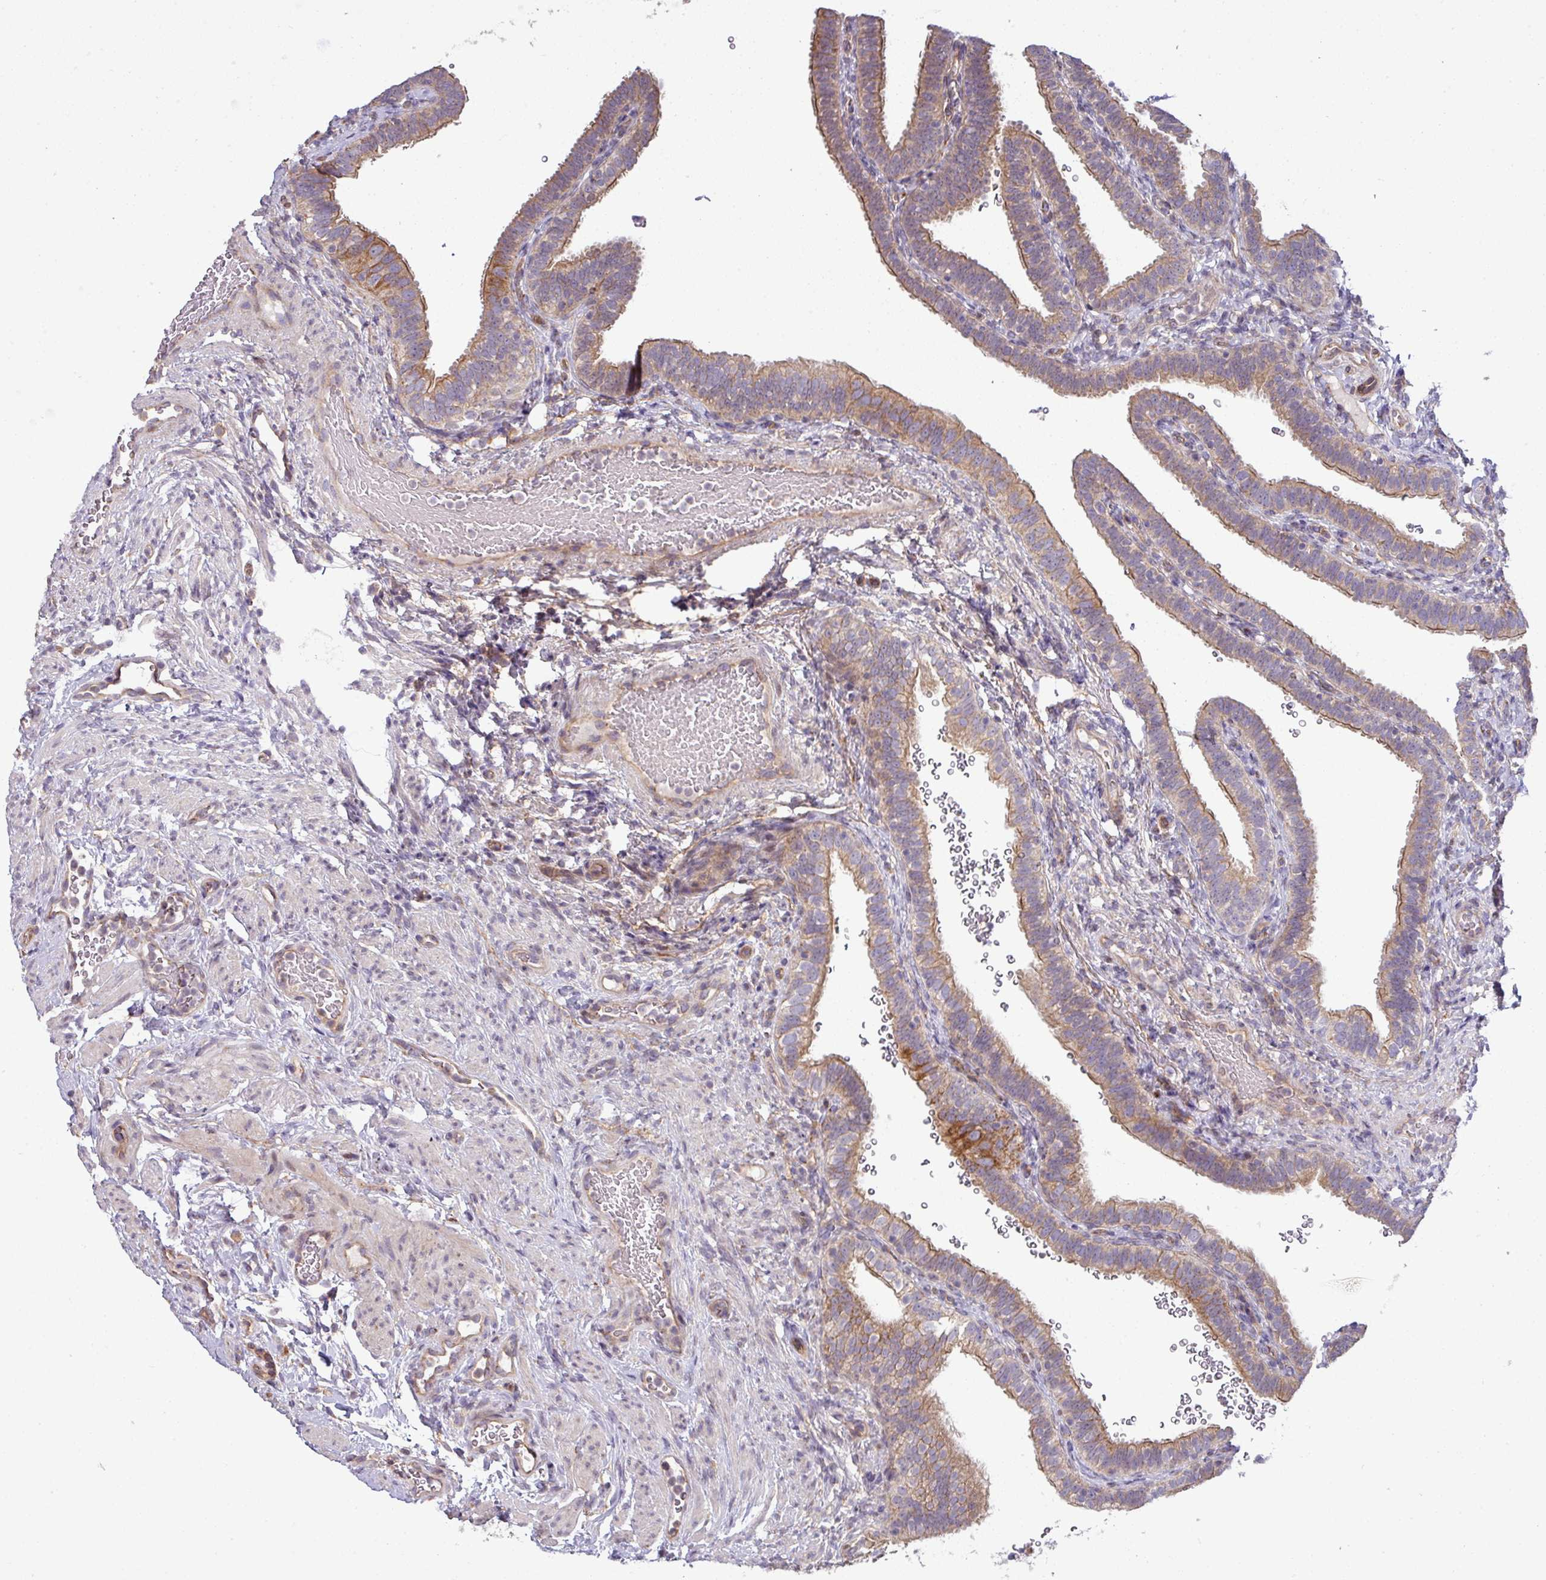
{"staining": {"intensity": "moderate", "quantity": "25%-75%", "location": "cytoplasmic/membranous"}, "tissue": "fallopian tube", "cell_type": "Glandular cells", "image_type": "normal", "snomed": [{"axis": "morphology", "description": "Normal tissue, NOS"}, {"axis": "topography", "description": "Fallopian tube"}], "caption": "Unremarkable fallopian tube was stained to show a protein in brown. There is medium levels of moderate cytoplasmic/membranous positivity in approximately 25%-75% of glandular cells.", "gene": "TIMMDC1", "patient": {"sex": "female", "age": 41}}